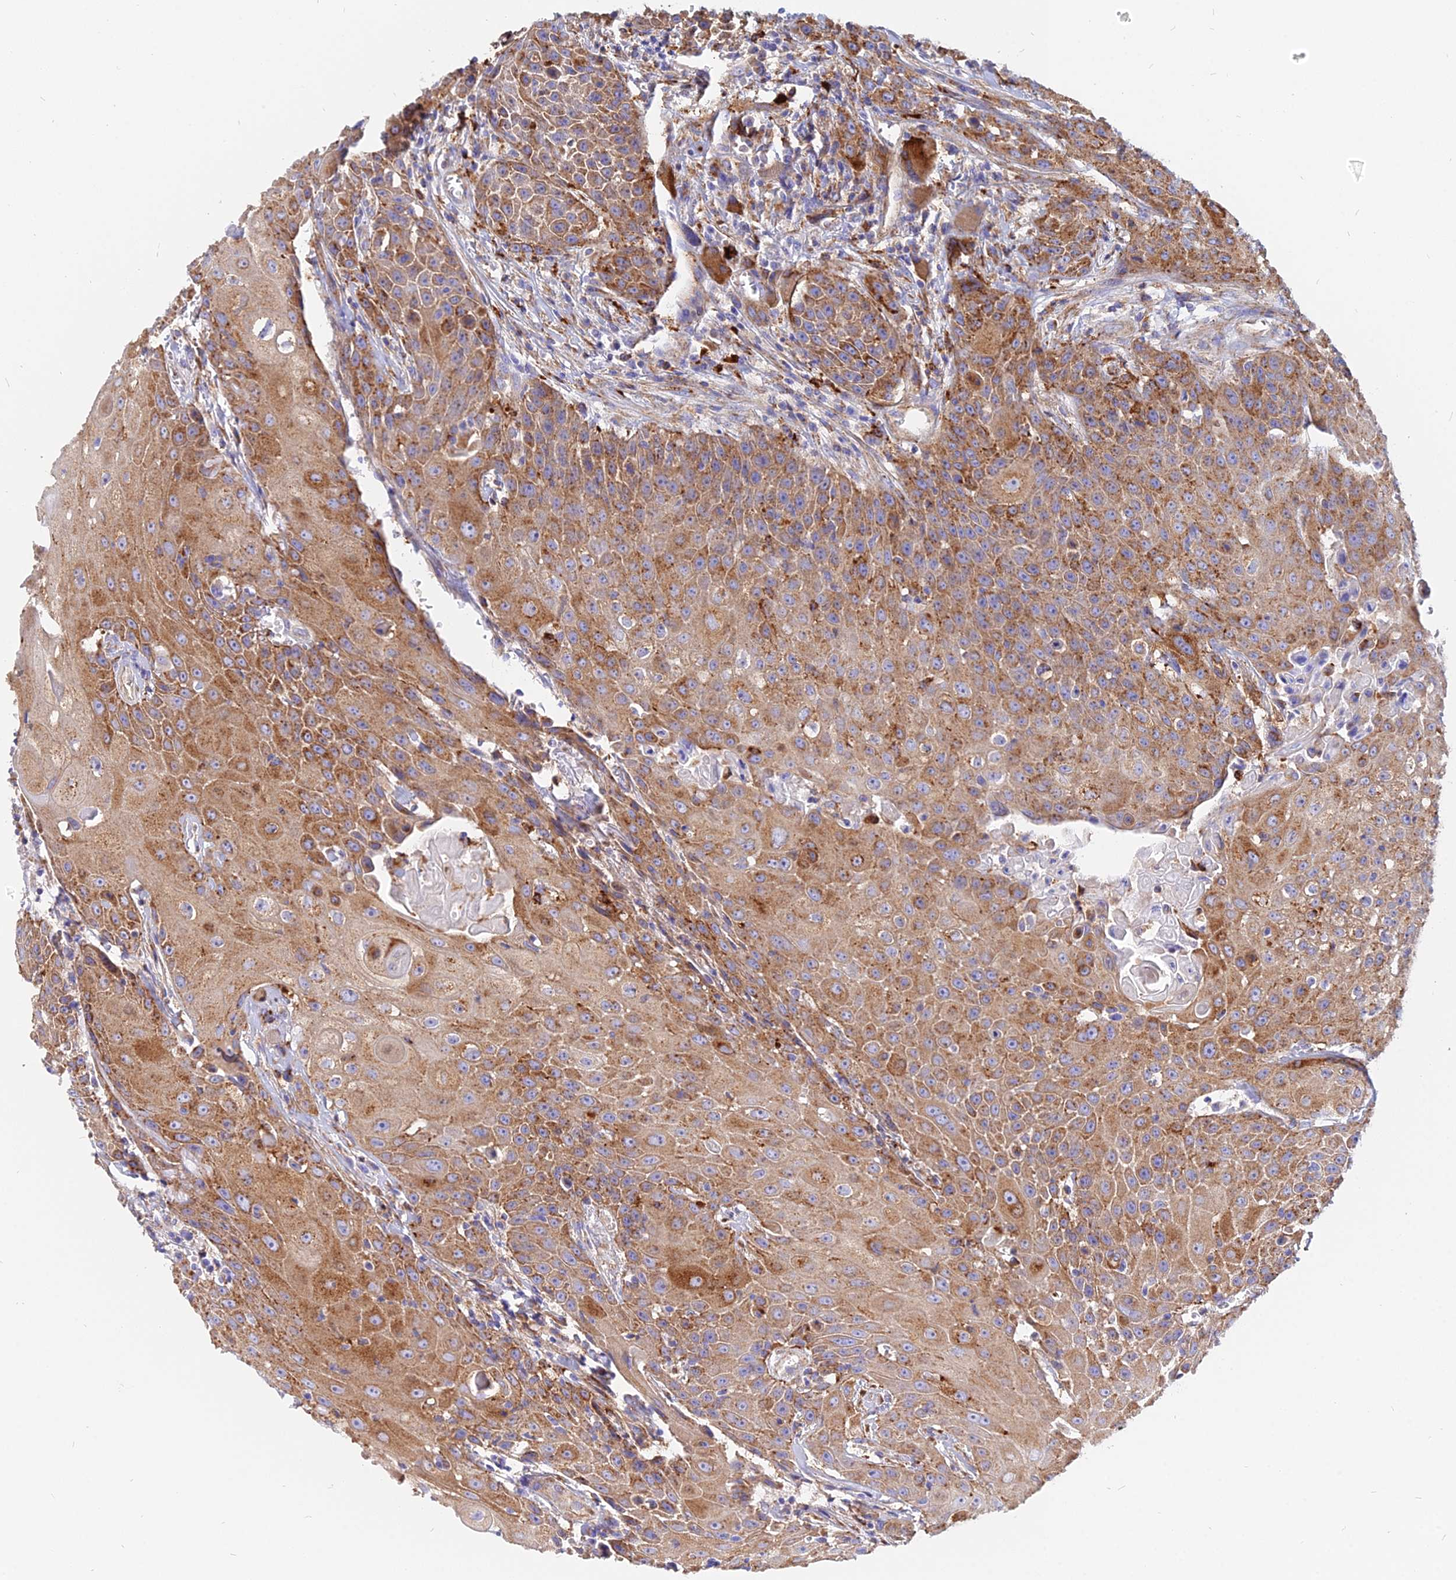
{"staining": {"intensity": "moderate", "quantity": ">75%", "location": "cytoplasmic/membranous"}, "tissue": "head and neck cancer", "cell_type": "Tumor cells", "image_type": "cancer", "snomed": [{"axis": "morphology", "description": "Squamous cell carcinoma, NOS"}, {"axis": "topography", "description": "Oral tissue"}, {"axis": "topography", "description": "Head-Neck"}], "caption": "Immunohistochemical staining of head and neck cancer (squamous cell carcinoma) reveals moderate cytoplasmic/membranous protein expression in approximately >75% of tumor cells. Using DAB (brown) and hematoxylin (blue) stains, captured at high magnification using brightfield microscopy.", "gene": "AGTRAP", "patient": {"sex": "female", "age": 82}}